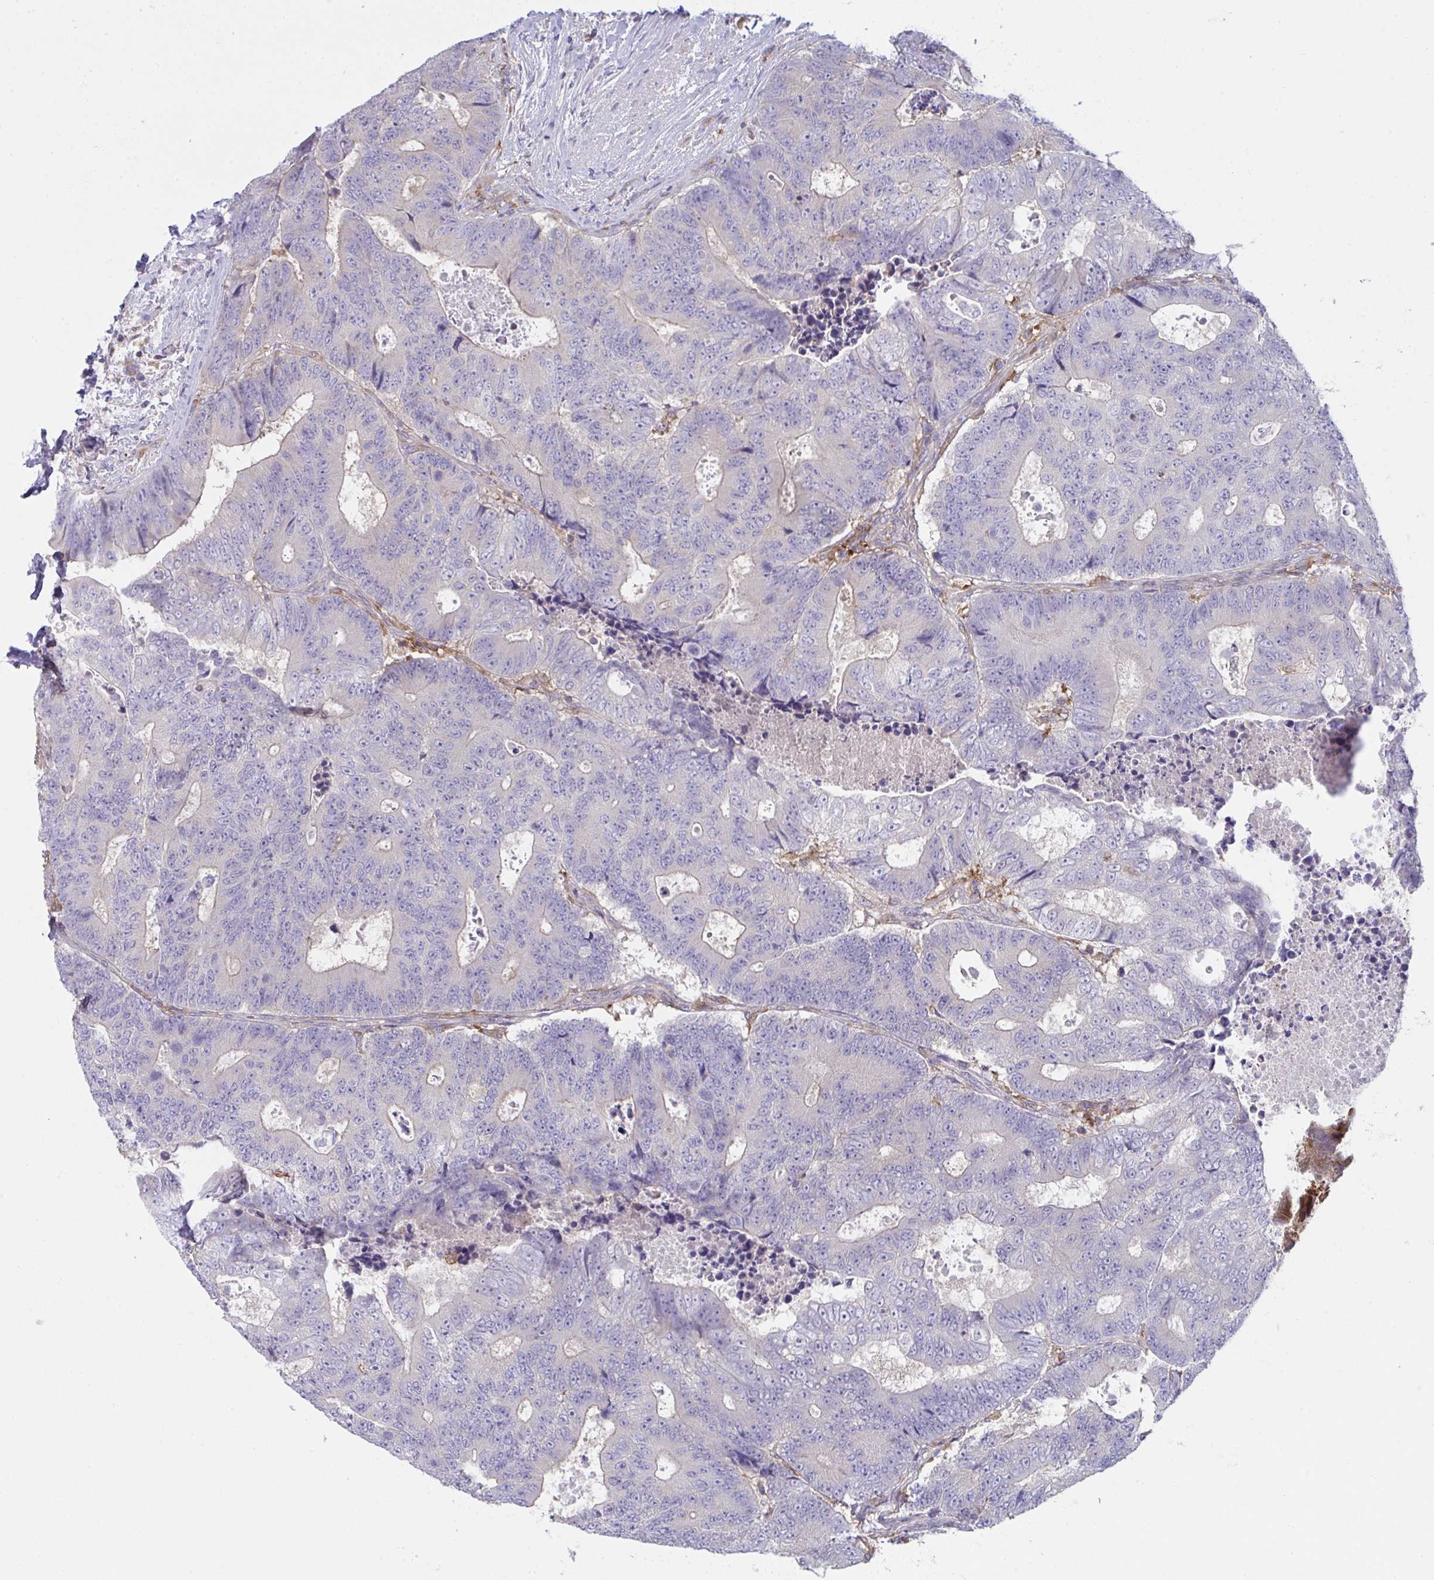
{"staining": {"intensity": "negative", "quantity": "none", "location": "none"}, "tissue": "colorectal cancer", "cell_type": "Tumor cells", "image_type": "cancer", "snomed": [{"axis": "morphology", "description": "Adenocarcinoma, NOS"}, {"axis": "topography", "description": "Colon"}], "caption": "Immunohistochemical staining of colorectal adenocarcinoma demonstrates no significant staining in tumor cells. The staining is performed using DAB (3,3'-diaminobenzidine) brown chromogen with nuclei counter-stained in using hematoxylin.", "gene": "ALDH16A1", "patient": {"sex": "female", "age": 48}}